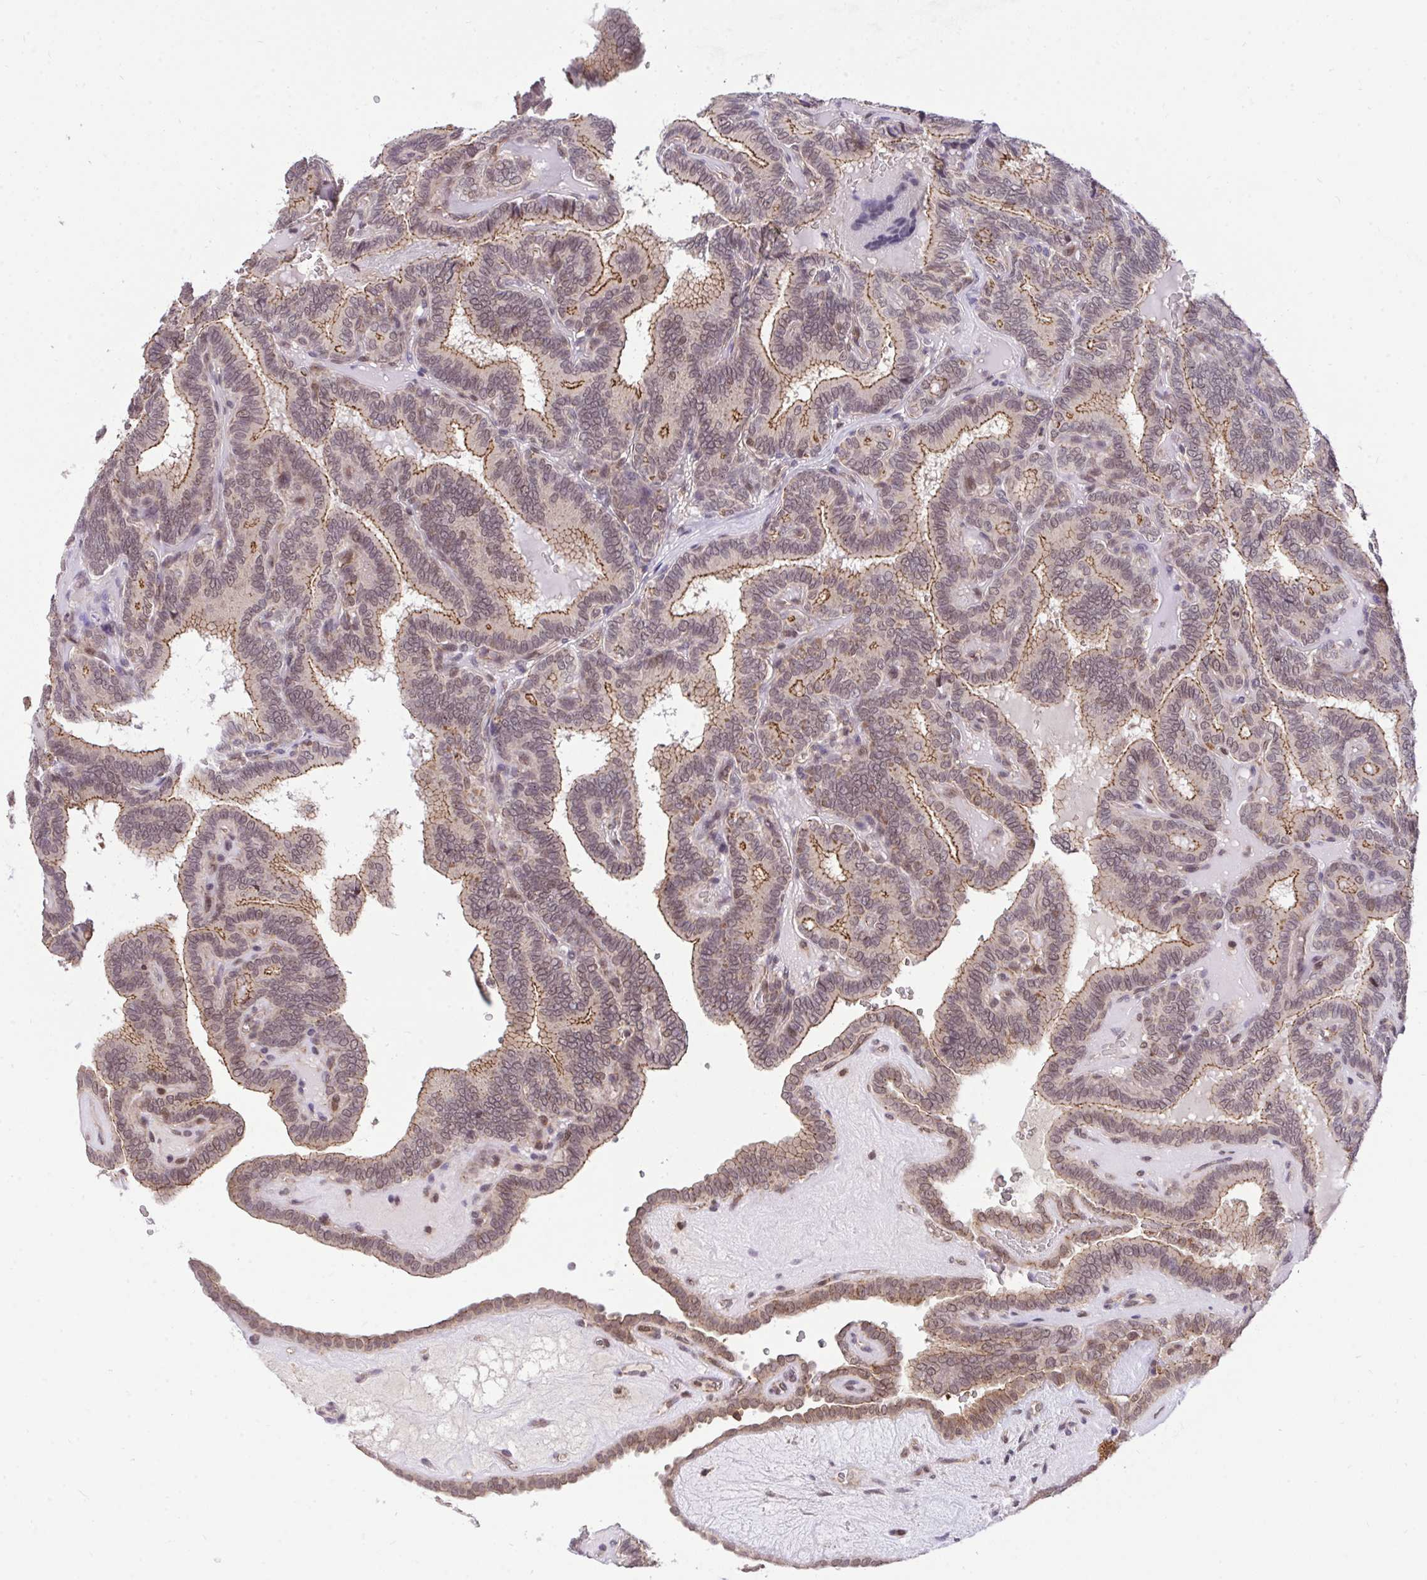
{"staining": {"intensity": "moderate", "quantity": "25%-75%", "location": "cytoplasmic/membranous,nuclear"}, "tissue": "thyroid cancer", "cell_type": "Tumor cells", "image_type": "cancer", "snomed": [{"axis": "morphology", "description": "Papillary adenocarcinoma, NOS"}, {"axis": "topography", "description": "Thyroid gland"}], "caption": "Immunohistochemistry histopathology image of human thyroid papillary adenocarcinoma stained for a protein (brown), which displays medium levels of moderate cytoplasmic/membranous and nuclear expression in approximately 25%-75% of tumor cells.", "gene": "PPP1CA", "patient": {"sex": "female", "age": 21}}